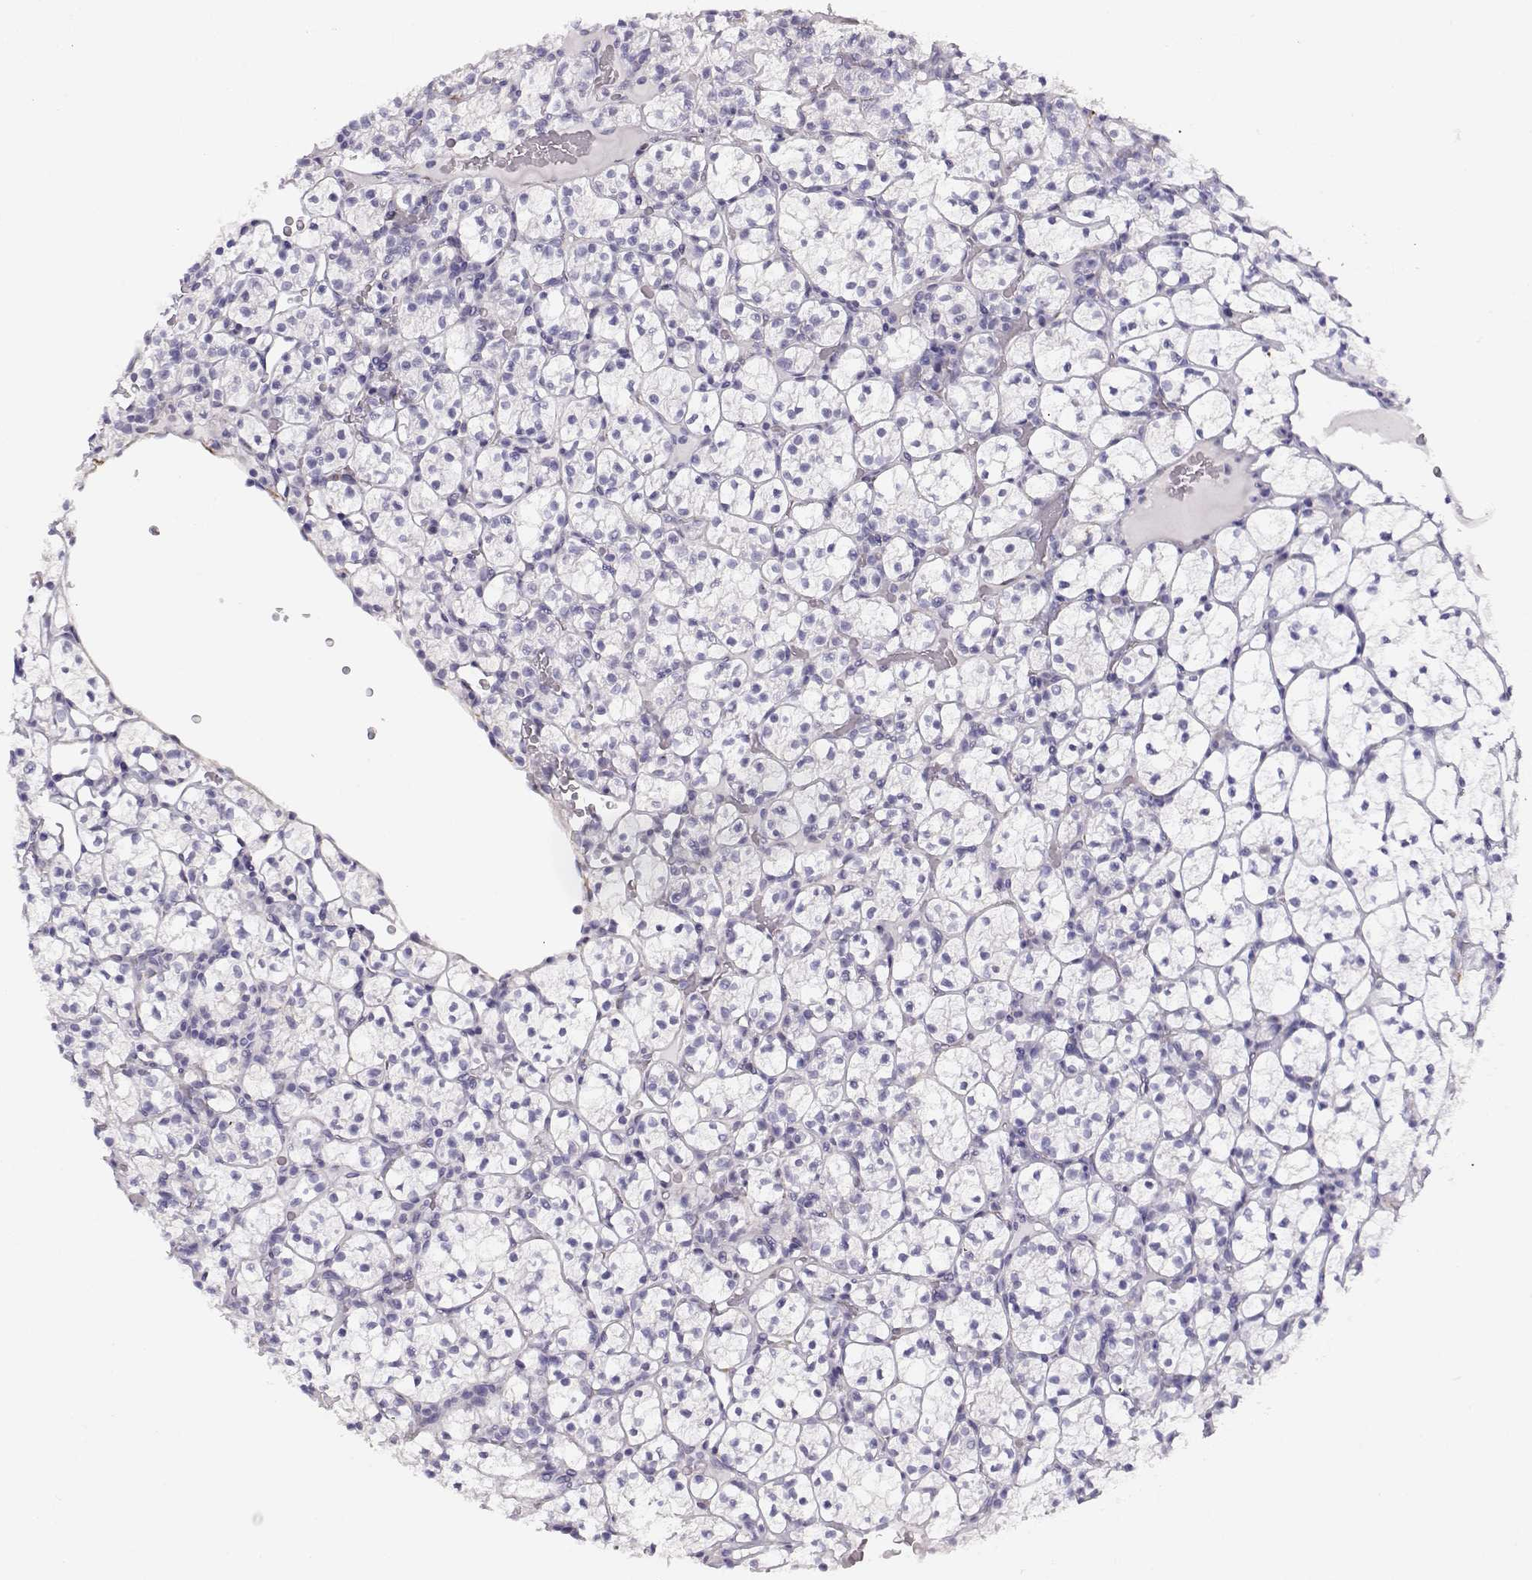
{"staining": {"intensity": "negative", "quantity": "none", "location": "none"}, "tissue": "renal cancer", "cell_type": "Tumor cells", "image_type": "cancer", "snomed": [{"axis": "morphology", "description": "Adenocarcinoma, NOS"}, {"axis": "topography", "description": "Kidney"}], "caption": "This is an immunohistochemistry image of human renal cancer. There is no staining in tumor cells.", "gene": "RBM44", "patient": {"sex": "female", "age": 89}}